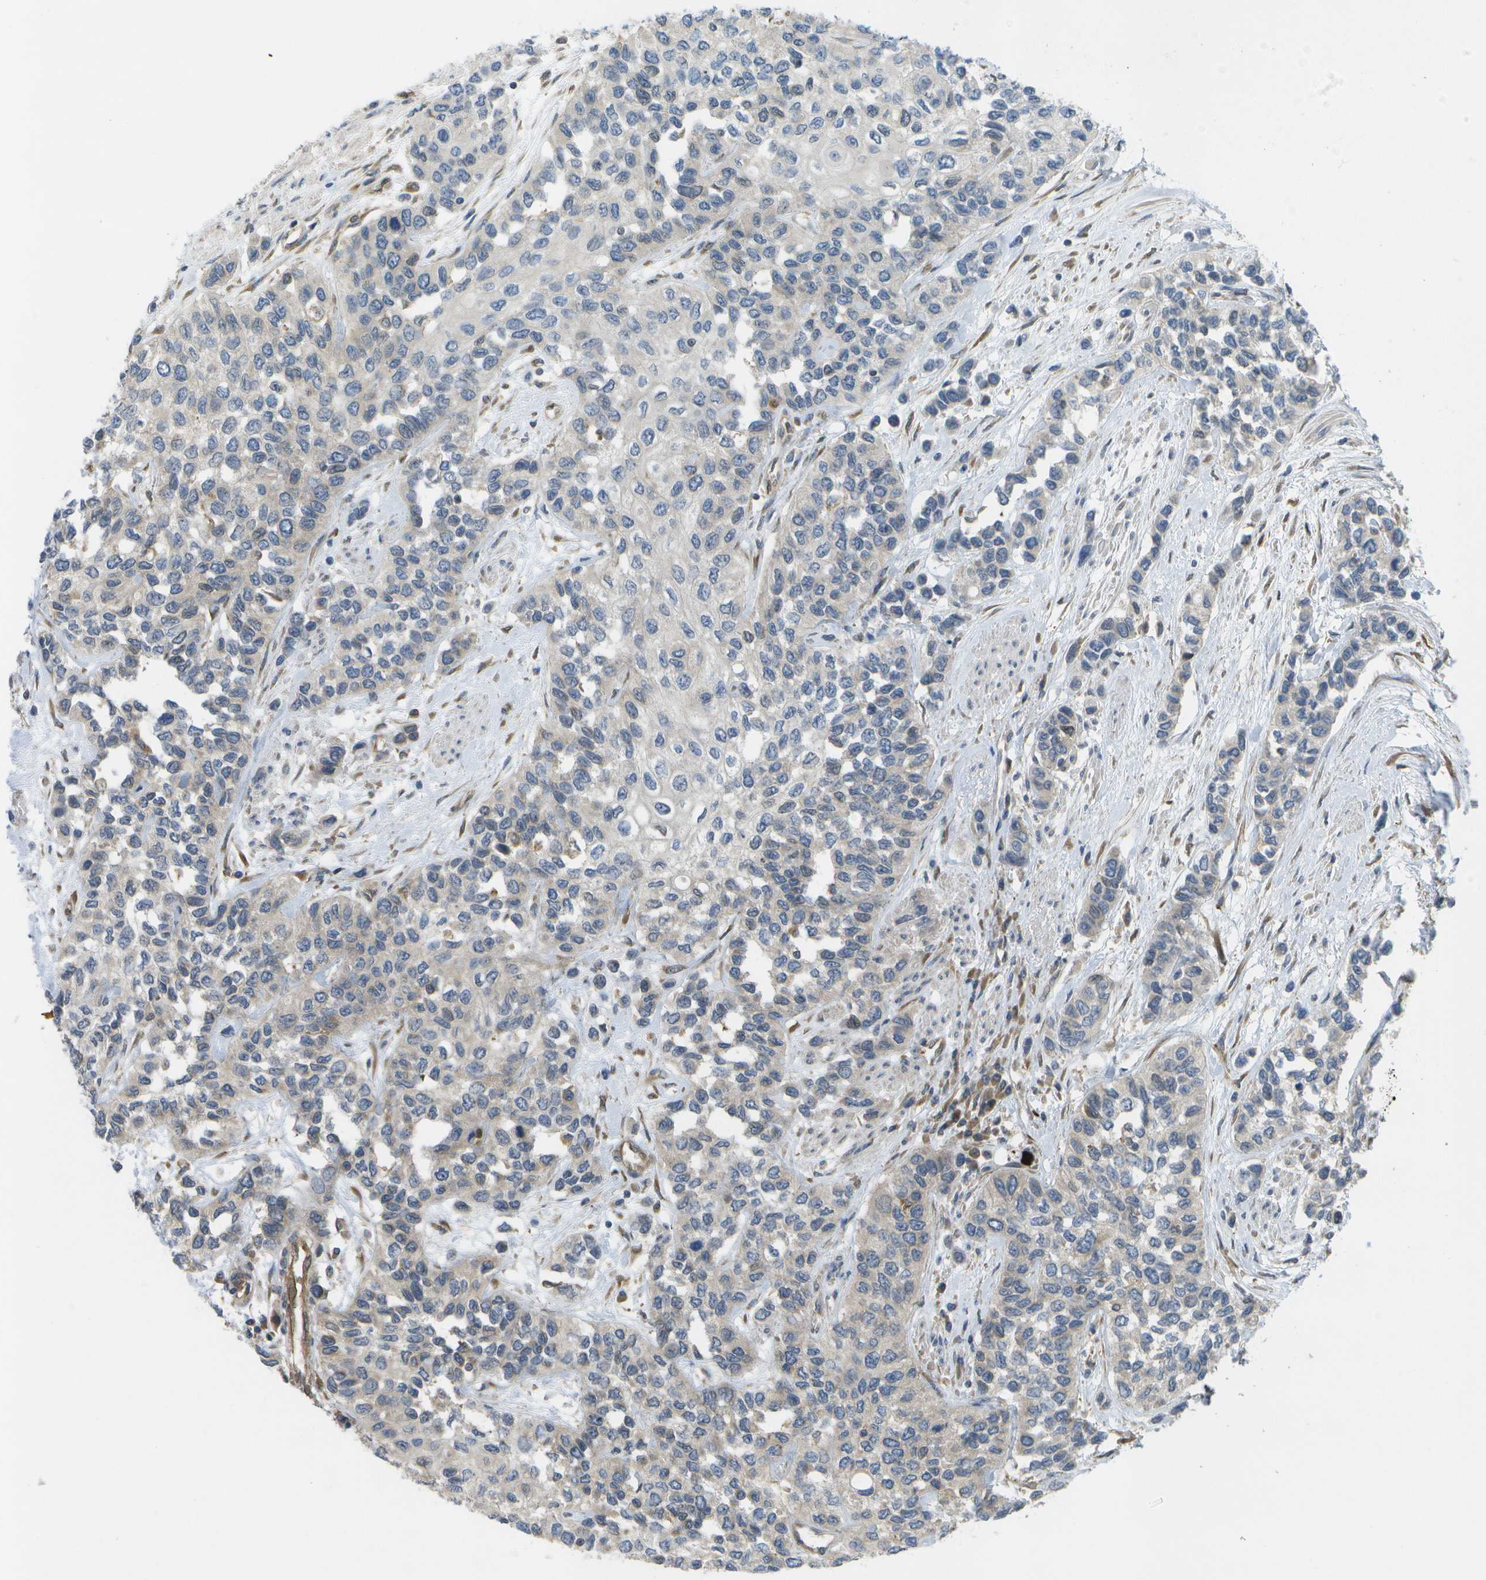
{"staining": {"intensity": "negative", "quantity": "none", "location": "none"}, "tissue": "urothelial cancer", "cell_type": "Tumor cells", "image_type": "cancer", "snomed": [{"axis": "morphology", "description": "Urothelial carcinoma, High grade"}, {"axis": "topography", "description": "Urinary bladder"}], "caption": "This image is of urothelial cancer stained with immunohistochemistry (IHC) to label a protein in brown with the nuclei are counter-stained blue. There is no staining in tumor cells.", "gene": "DPM3", "patient": {"sex": "female", "age": 56}}